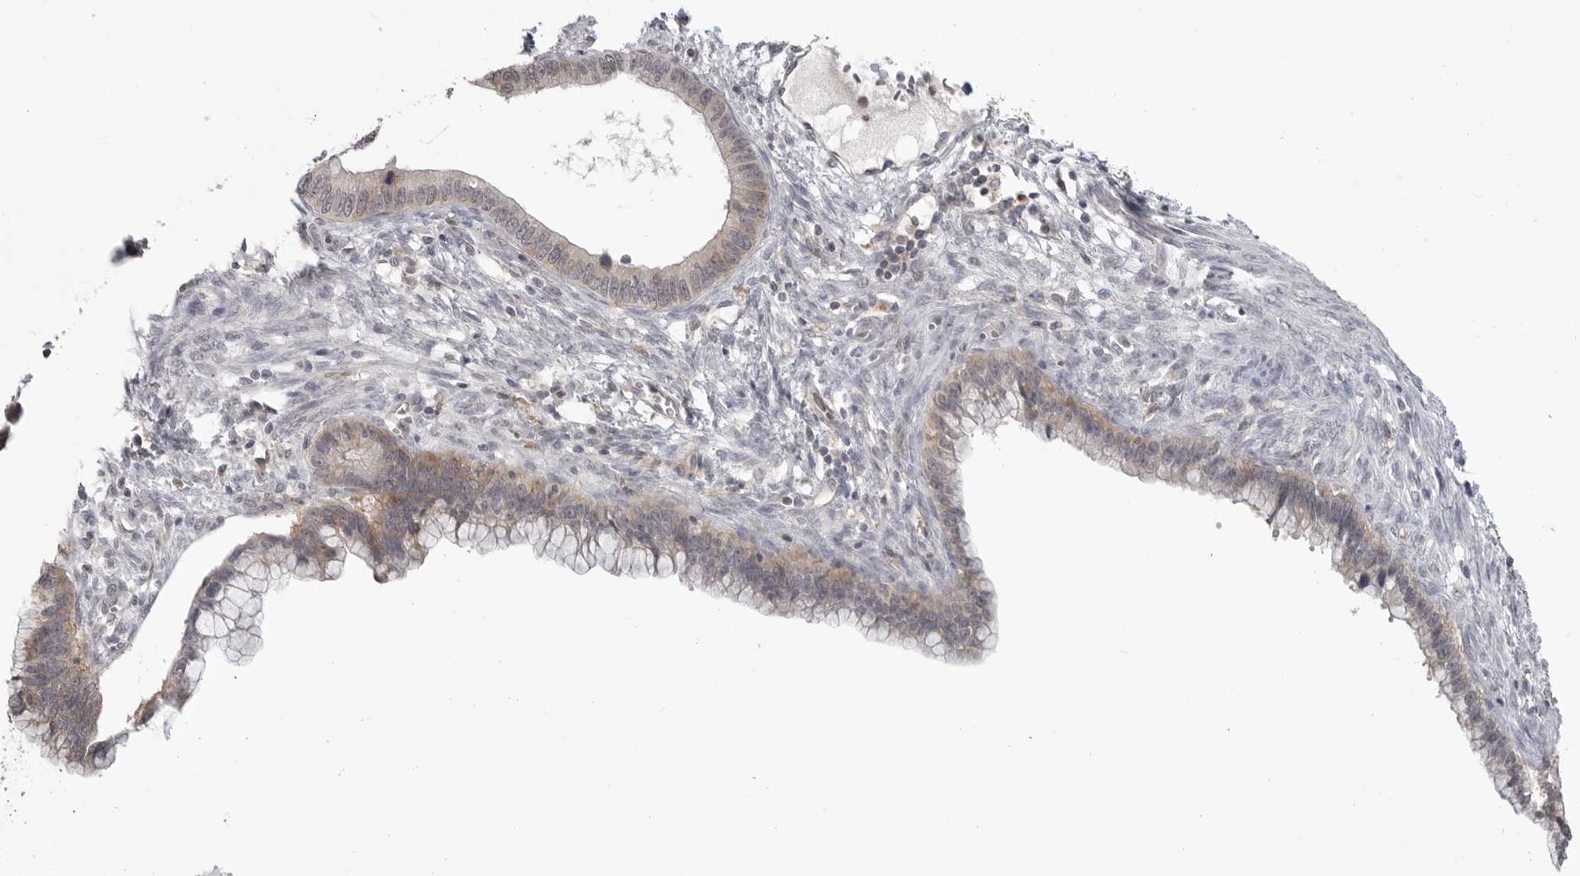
{"staining": {"intensity": "weak", "quantity": "25%-75%", "location": "cytoplasmic/membranous"}, "tissue": "cervical cancer", "cell_type": "Tumor cells", "image_type": "cancer", "snomed": [{"axis": "morphology", "description": "Adenocarcinoma, NOS"}, {"axis": "topography", "description": "Cervix"}], "caption": "Cervical adenocarcinoma stained for a protein (brown) demonstrates weak cytoplasmic/membranous positive expression in about 25%-75% of tumor cells.", "gene": "IFNGR1", "patient": {"sex": "female", "age": 44}}